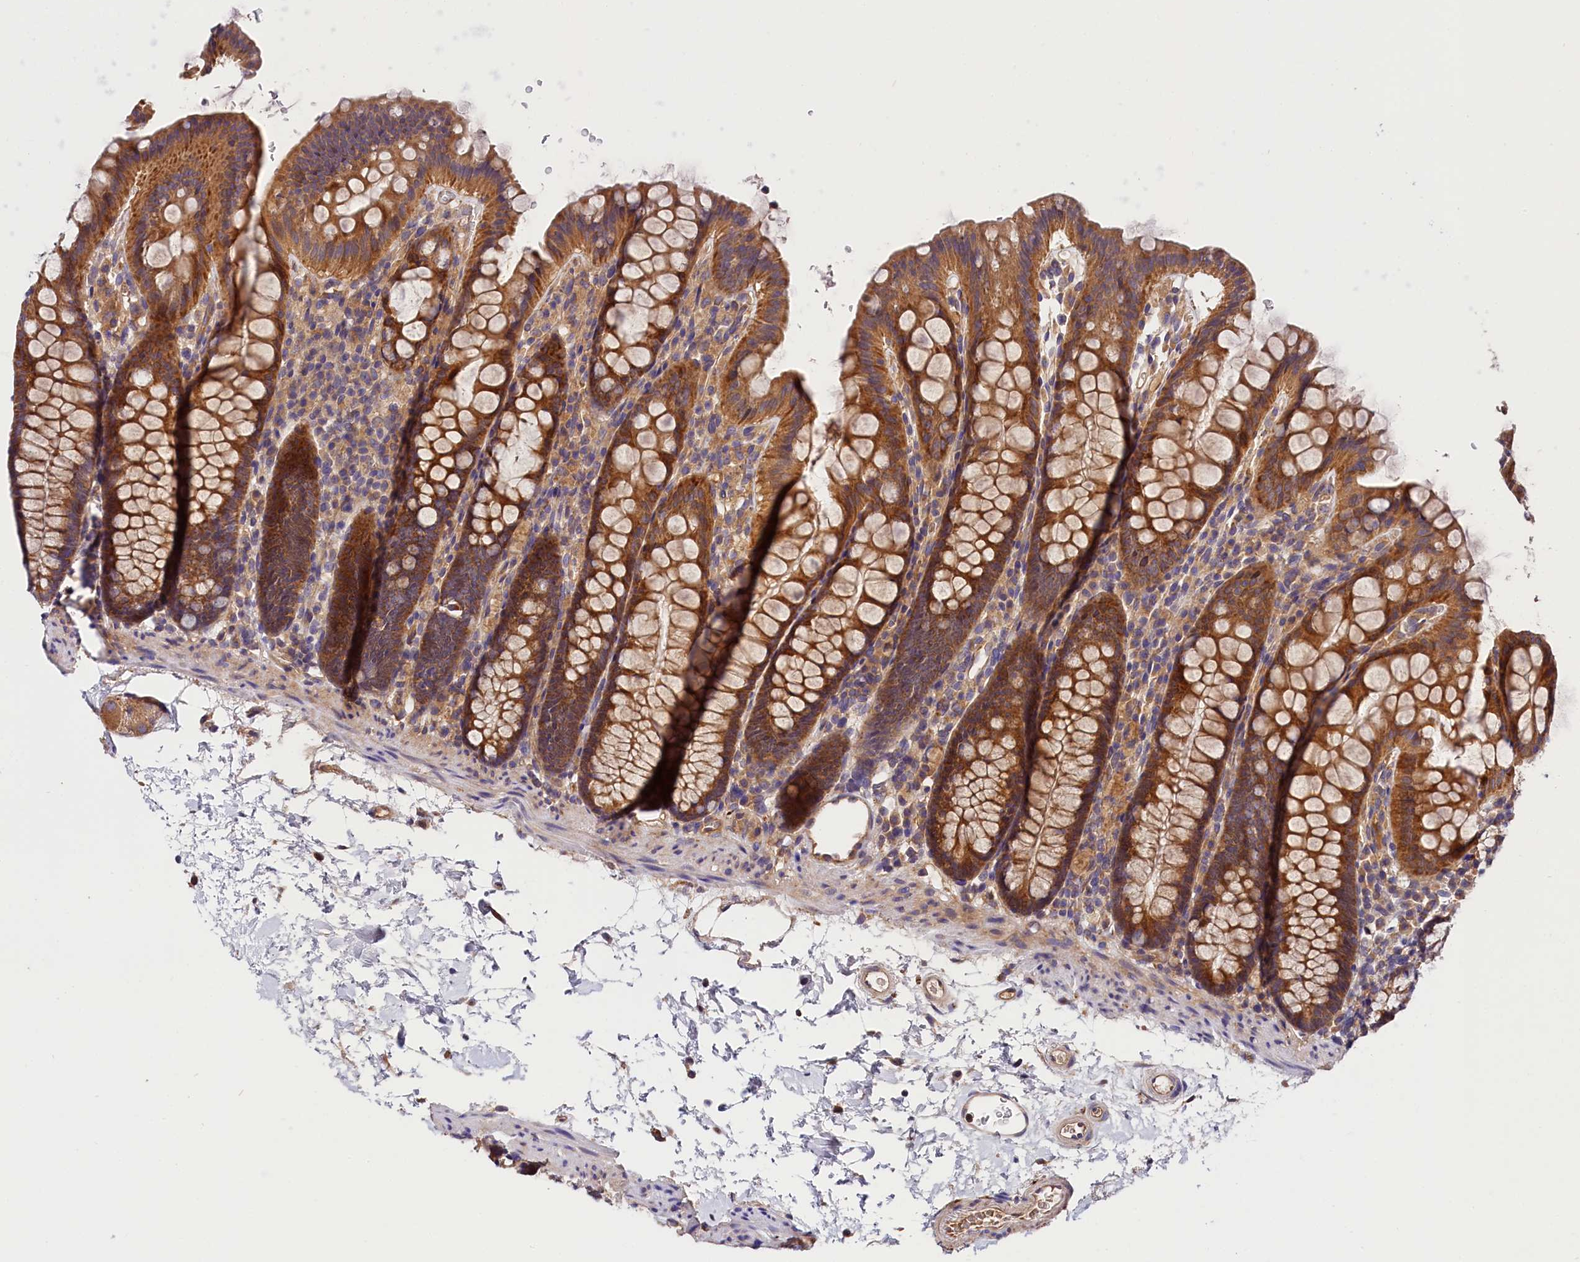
{"staining": {"intensity": "strong", "quantity": ">75%", "location": "cytoplasmic/membranous"}, "tissue": "colon", "cell_type": "Endothelial cells", "image_type": "normal", "snomed": [{"axis": "morphology", "description": "Normal tissue, NOS"}, {"axis": "topography", "description": "Colon"}], "caption": "Colon stained with immunohistochemistry (IHC) demonstrates strong cytoplasmic/membranous staining in about >75% of endothelial cells.", "gene": "SPG11", "patient": {"sex": "male", "age": 75}}